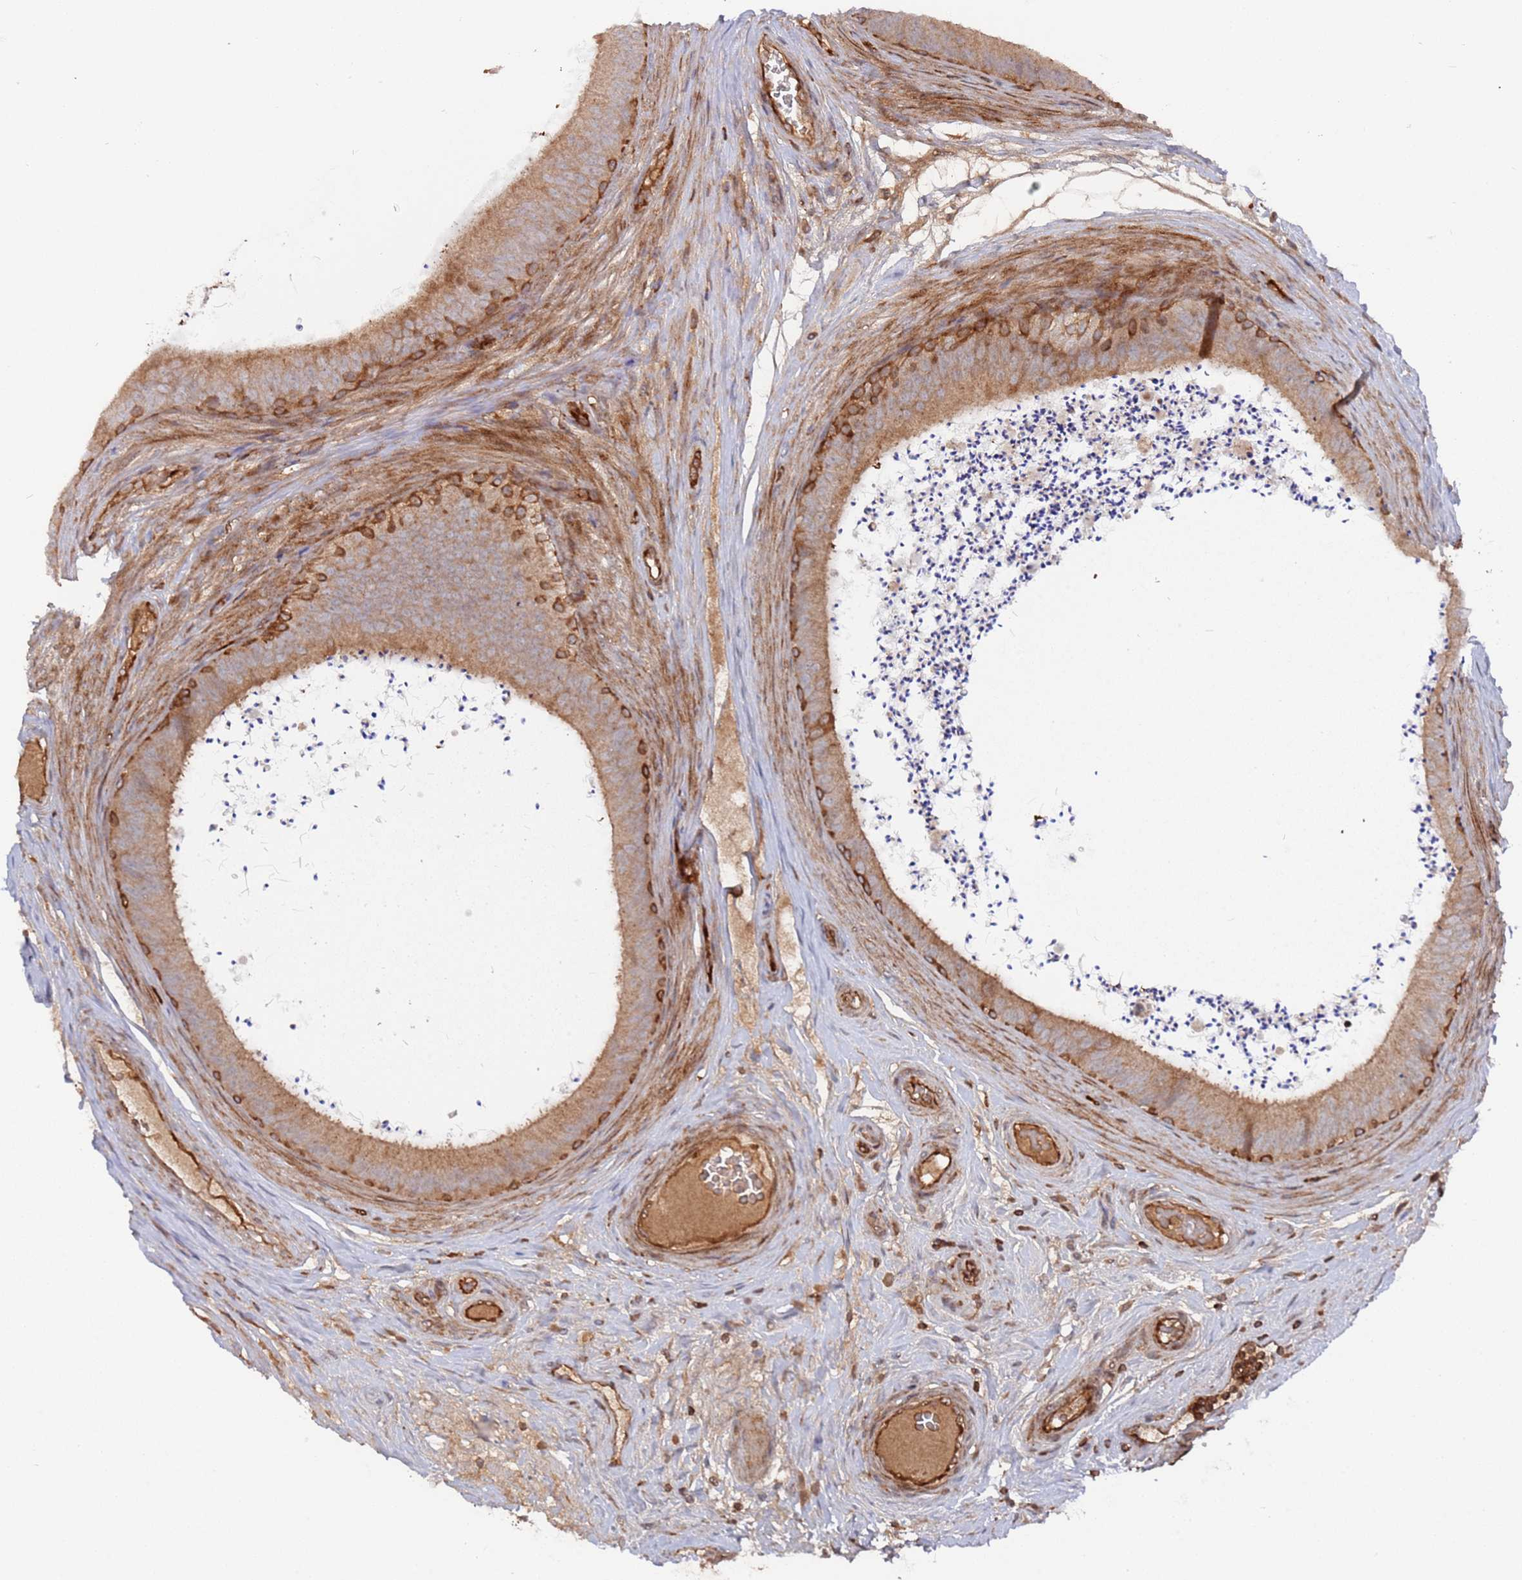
{"staining": {"intensity": "strong", "quantity": "<25%", "location": "cytoplasmic/membranous"}, "tissue": "epididymis", "cell_type": "Glandular cells", "image_type": "normal", "snomed": [{"axis": "morphology", "description": "Normal tissue, NOS"}, {"axis": "topography", "description": "Testis"}, {"axis": "topography", "description": "Epididymis"}], "caption": "Immunohistochemical staining of benign epididymis demonstrates medium levels of strong cytoplasmic/membranous positivity in approximately <25% of glandular cells.", "gene": "DDX60", "patient": {"sex": "male", "age": 41}}